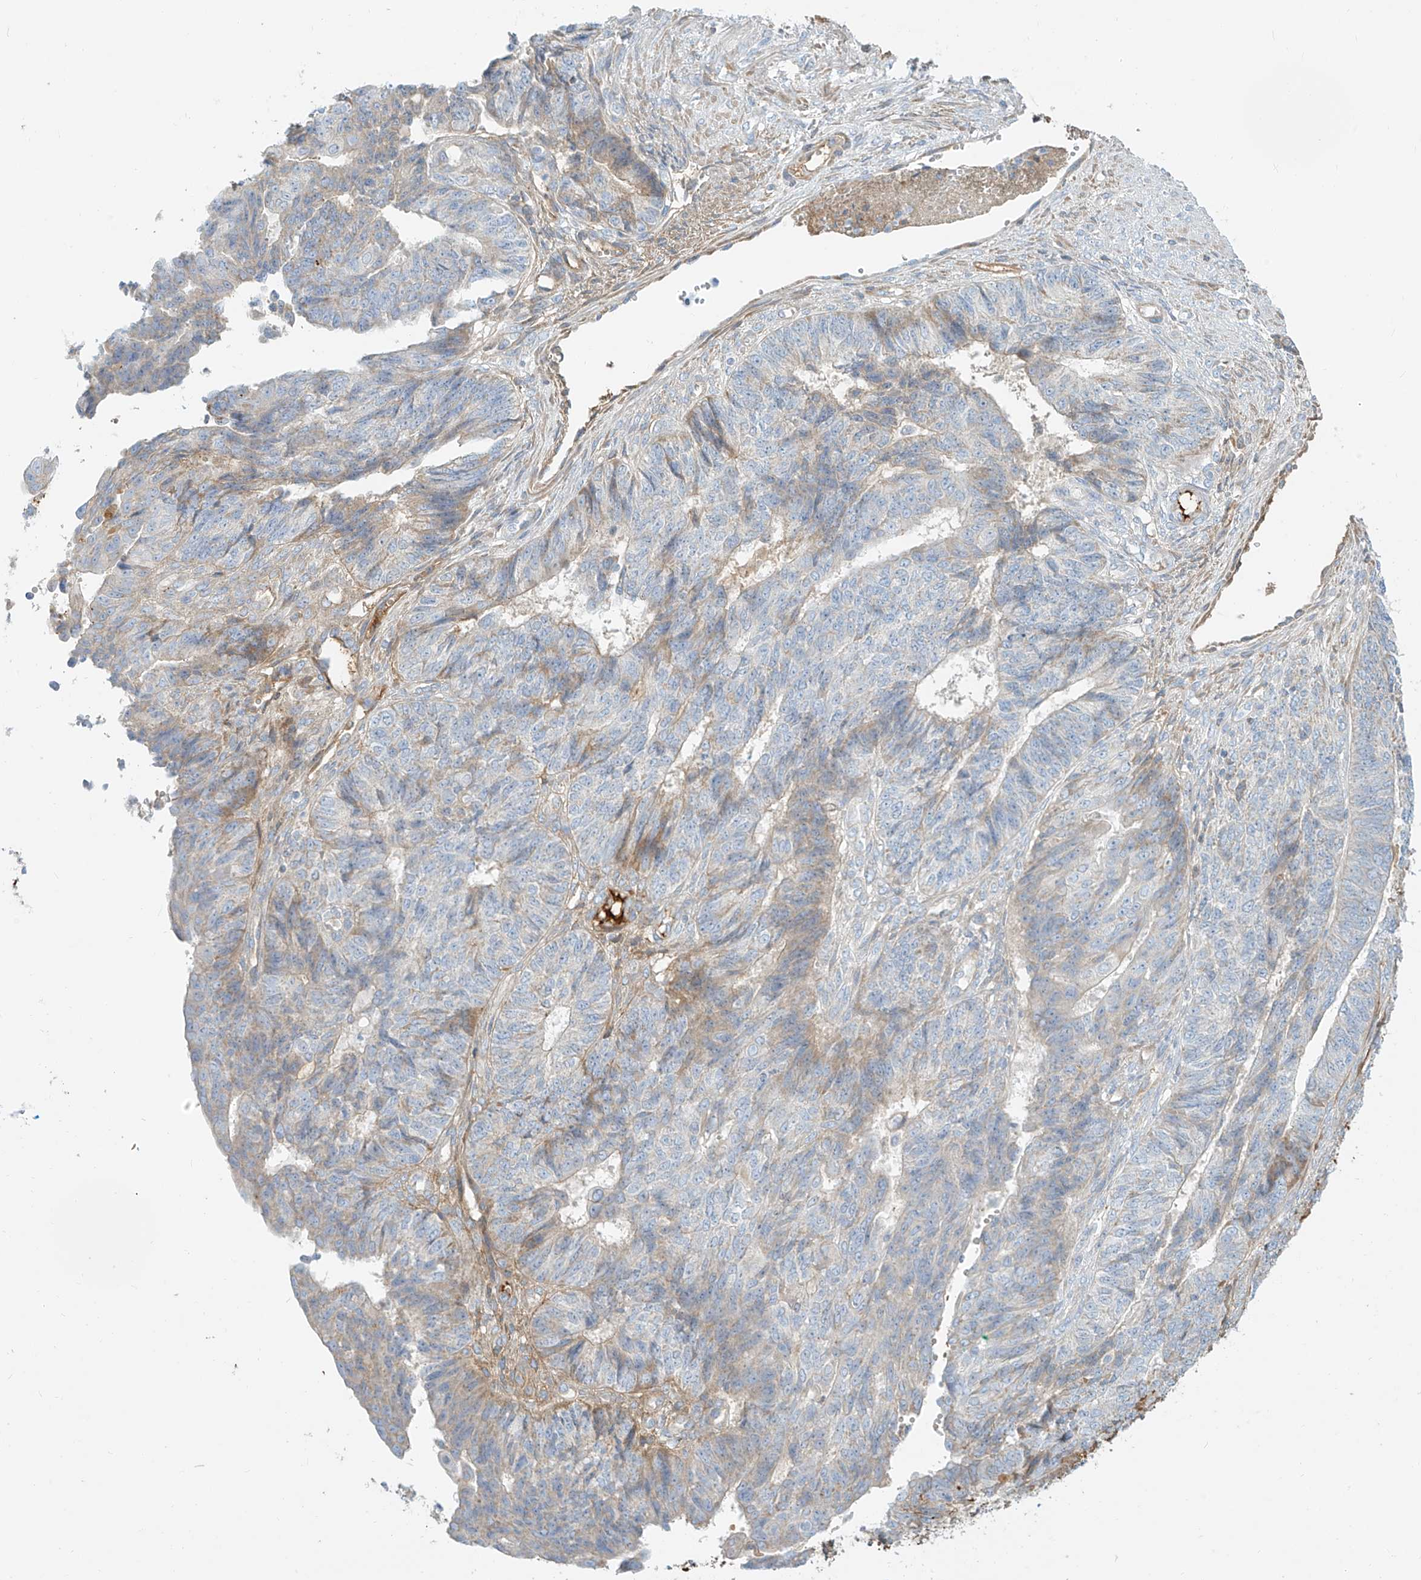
{"staining": {"intensity": "moderate", "quantity": "<25%", "location": "cytoplasmic/membranous"}, "tissue": "endometrial cancer", "cell_type": "Tumor cells", "image_type": "cancer", "snomed": [{"axis": "morphology", "description": "Adenocarcinoma, NOS"}, {"axis": "topography", "description": "Endometrium"}], "caption": "An image of endometrial adenocarcinoma stained for a protein shows moderate cytoplasmic/membranous brown staining in tumor cells. Using DAB (3,3'-diaminobenzidine) (brown) and hematoxylin (blue) stains, captured at high magnification using brightfield microscopy.", "gene": "OCSTAMP", "patient": {"sex": "female", "age": 32}}